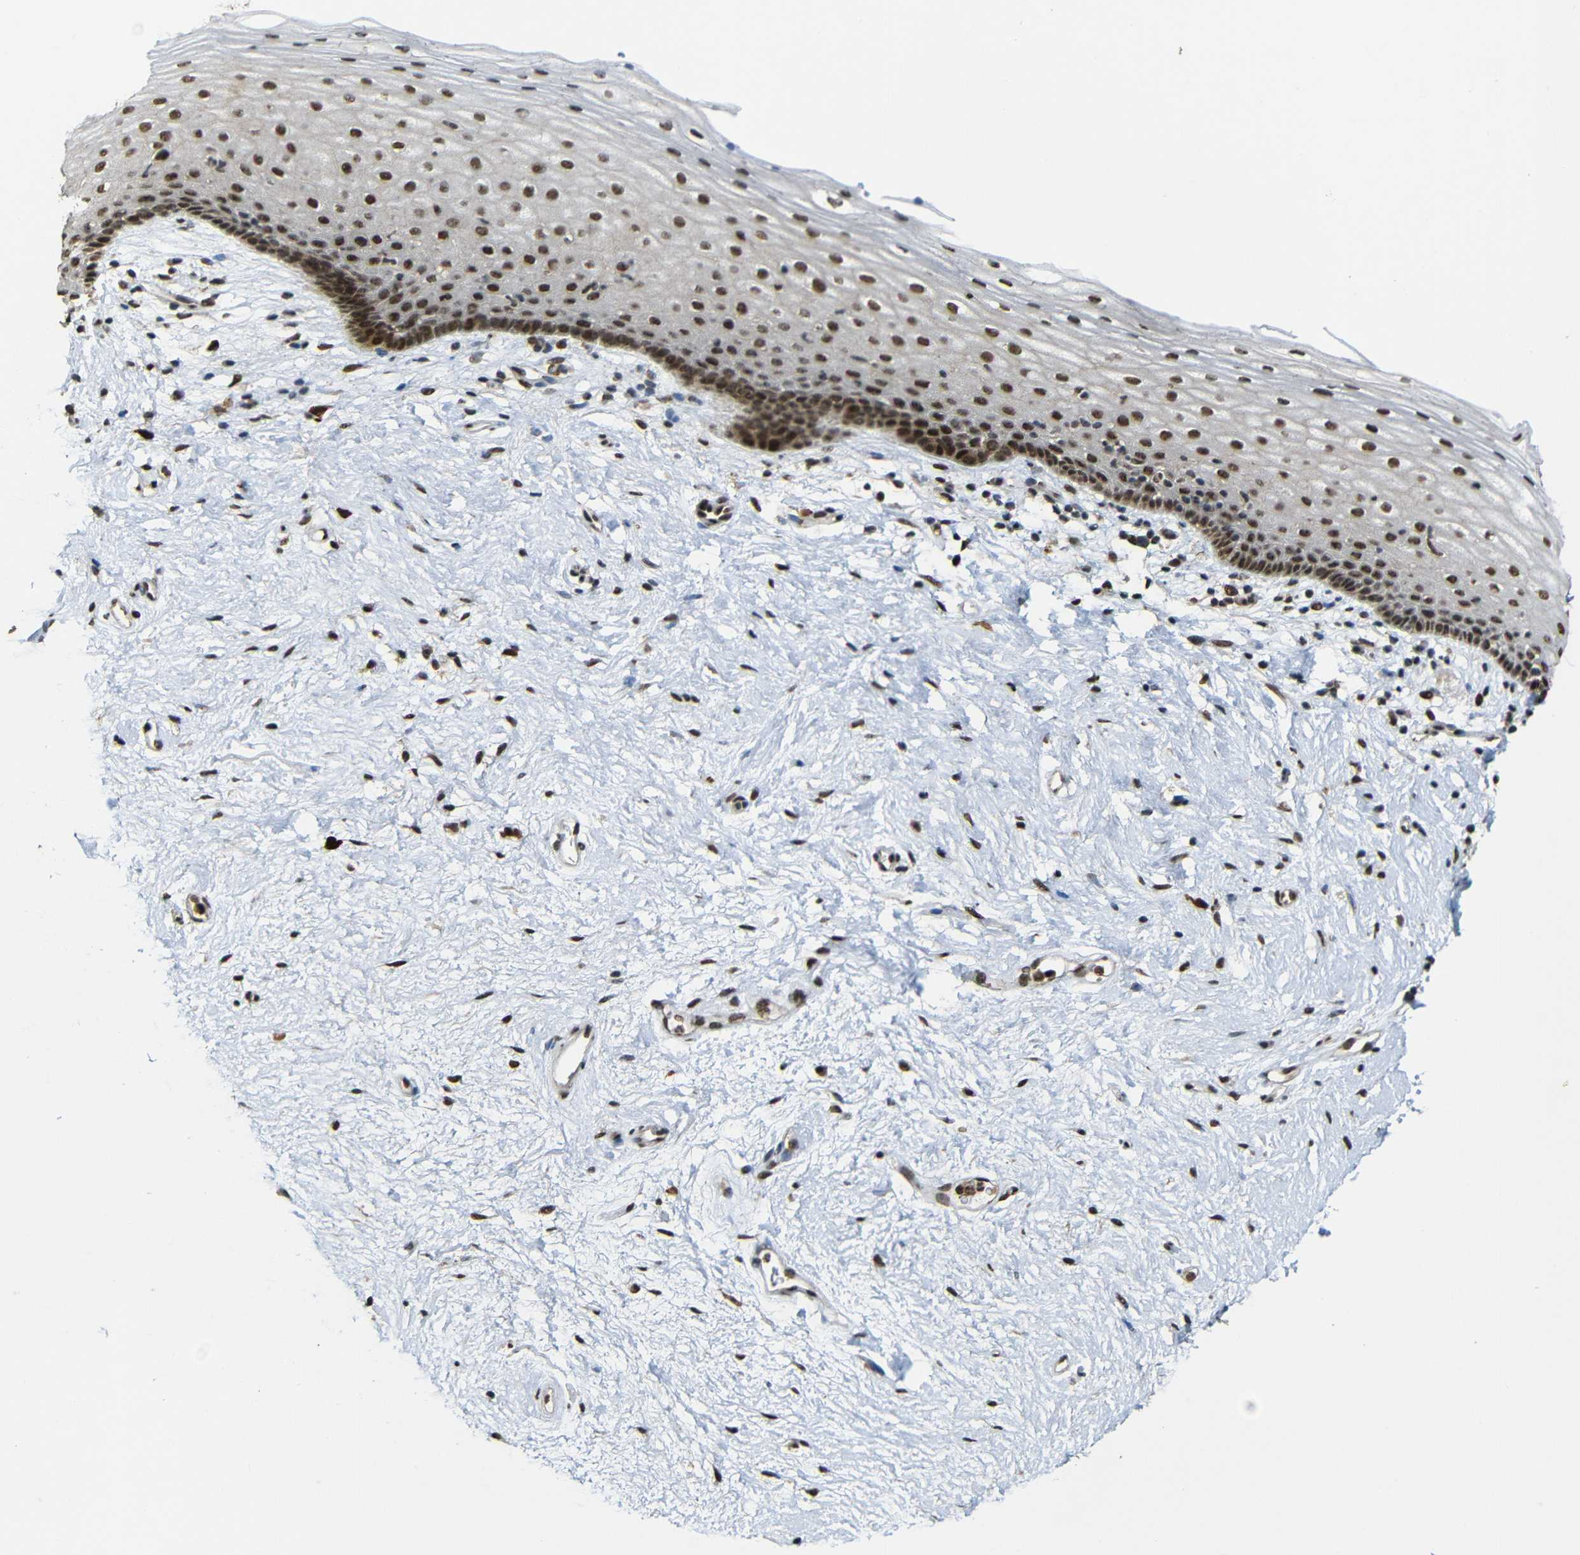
{"staining": {"intensity": "strong", "quantity": ">75%", "location": "nuclear"}, "tissue": "vagina", "cell_type": "Squamous epithelial cells", "image_type": "normal", "snomed": [{"axis": "morphology", "description": "Normal tissue, NOS"}, {"axis": "topography", "description": "Vagina"}], "caption": "Protein expression by immunohistochemistry displays strong nuclear staining in approximately >75% of squamous epithelial cells in unremarkable vagina.", "gene": "TCF7L2", "patient": {"sex": "female", "age": 44}}